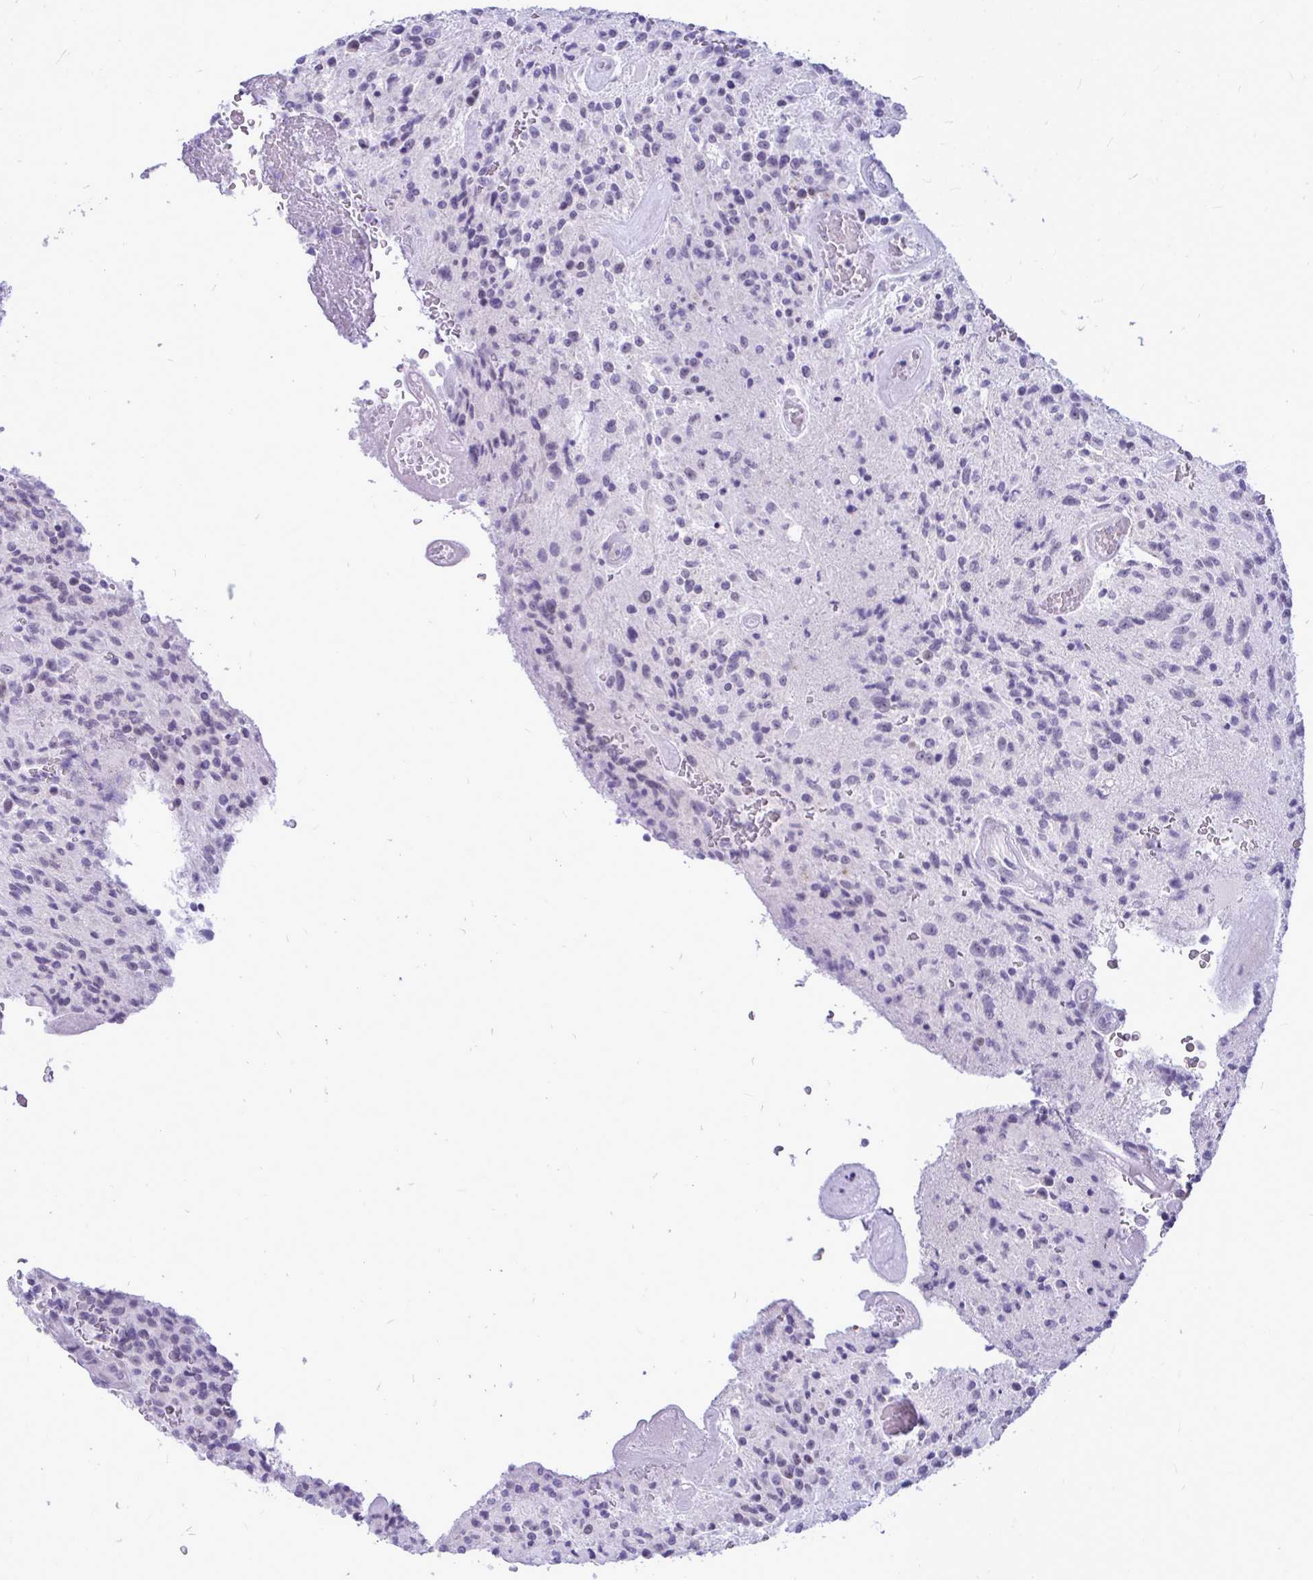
{"staining": {"intensity": "negative", "quantity": "none", "location": "none"}, "tissue": "glioma", "cell_type": "Tumor cells", "image_type": "cancer", "snomed": [{"axis": "morphology", "description": "Normal tissue, NOS"}, {"axis": "morphology", "description": "Glioma, malignant, High grade"}, {"axis": "topography", "description": "Cerebral cortex"}], "caption": "This is an immunohistochemistry micrograph of human malignant high-grade glioma. There is no staining in tumor cells.", "gene": "ZSCAN25", "patient": {"sex": "male", "age": 56}}